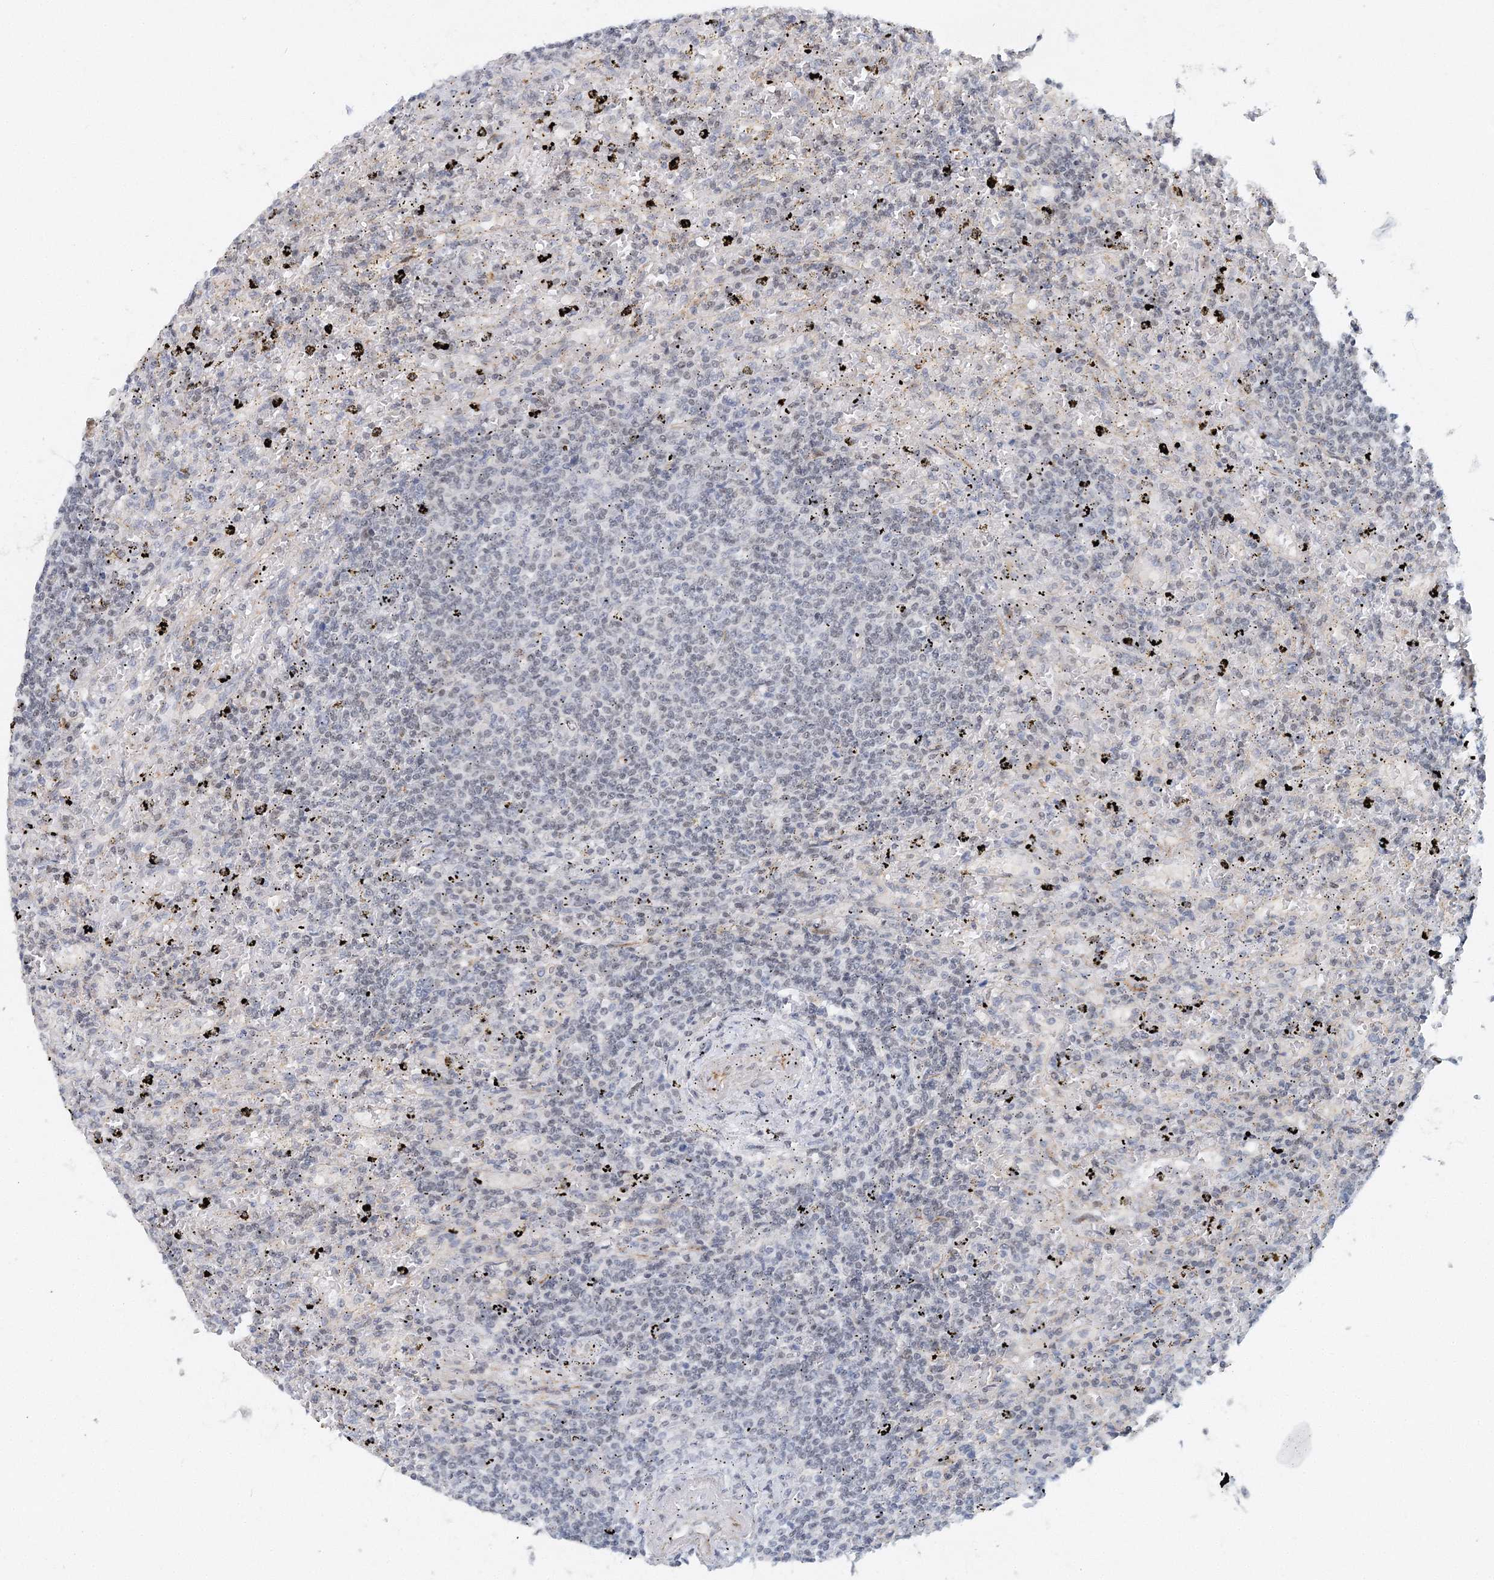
{"staining": {"intensity": "negative", "quantity": "none", "location": "none"}, "tissue": "lymphoma", "cell_type": "Tumor cells", "image_type": "cancer", "snomed": [{"axis": "morphology", "description": "Malignant lymphoma, non-Hodgkin's type, Low grade"}, {"axis": "topography", "description": "Spleen"}], "caption": "DAB immunohistochemical staining of malignant lymphoma, non-Hodgkin's type (low-grade) exhibits no significant positivity in tumor cells. The staining was performed using DAB (3,3'-diaminobenzidine) to visualize the protein expression in brown, while the nuclei were stained in blue with hematoxylin (Magnification: 20x).", "gene": "UIMC1", "patient": {"sex": "male", "age": 76}}